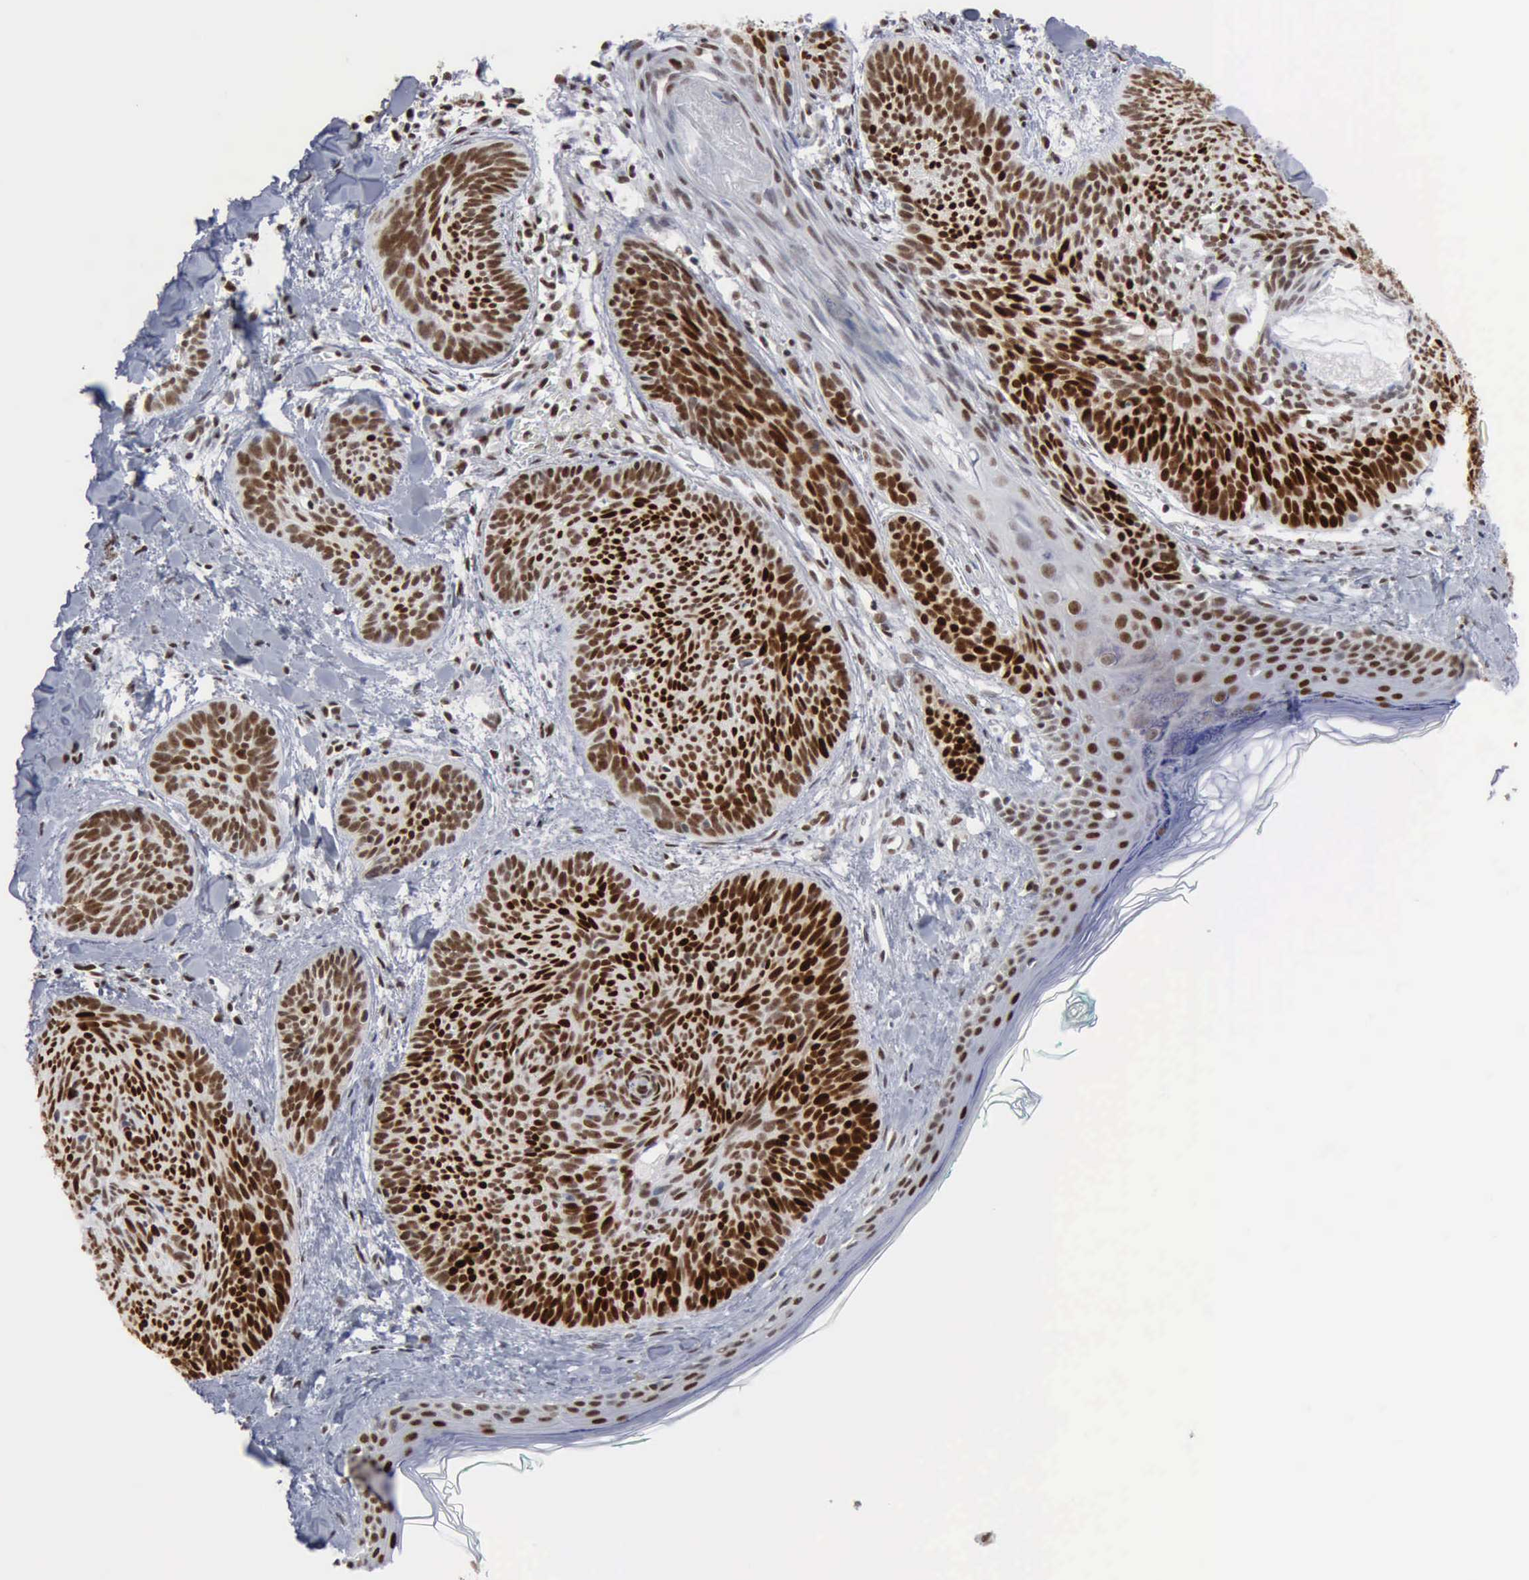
{"staining": {"intensity": "strong", "quantity": ">75%", "location": "nuclear"}, "tissue": "skin cancer", "cell_type": "Tumor cells", "image_type": "cancer", "snomed": [{"axis": "morphology", "description": "Basal cell carcinoma"}, {"axis": "topography", "description": "Skin"}], "caption": "Immunohistochemical staining of skin basal cell carcinoma exhibits high levels of strong nuclear protein staining in about >75% of tumor cells. (DAB (3,3'-diaminobenzidine) IHC with brightfield microscopy, high magnification).", "gene": "XPA", "patient": {"sex": "female", "age": 81}}